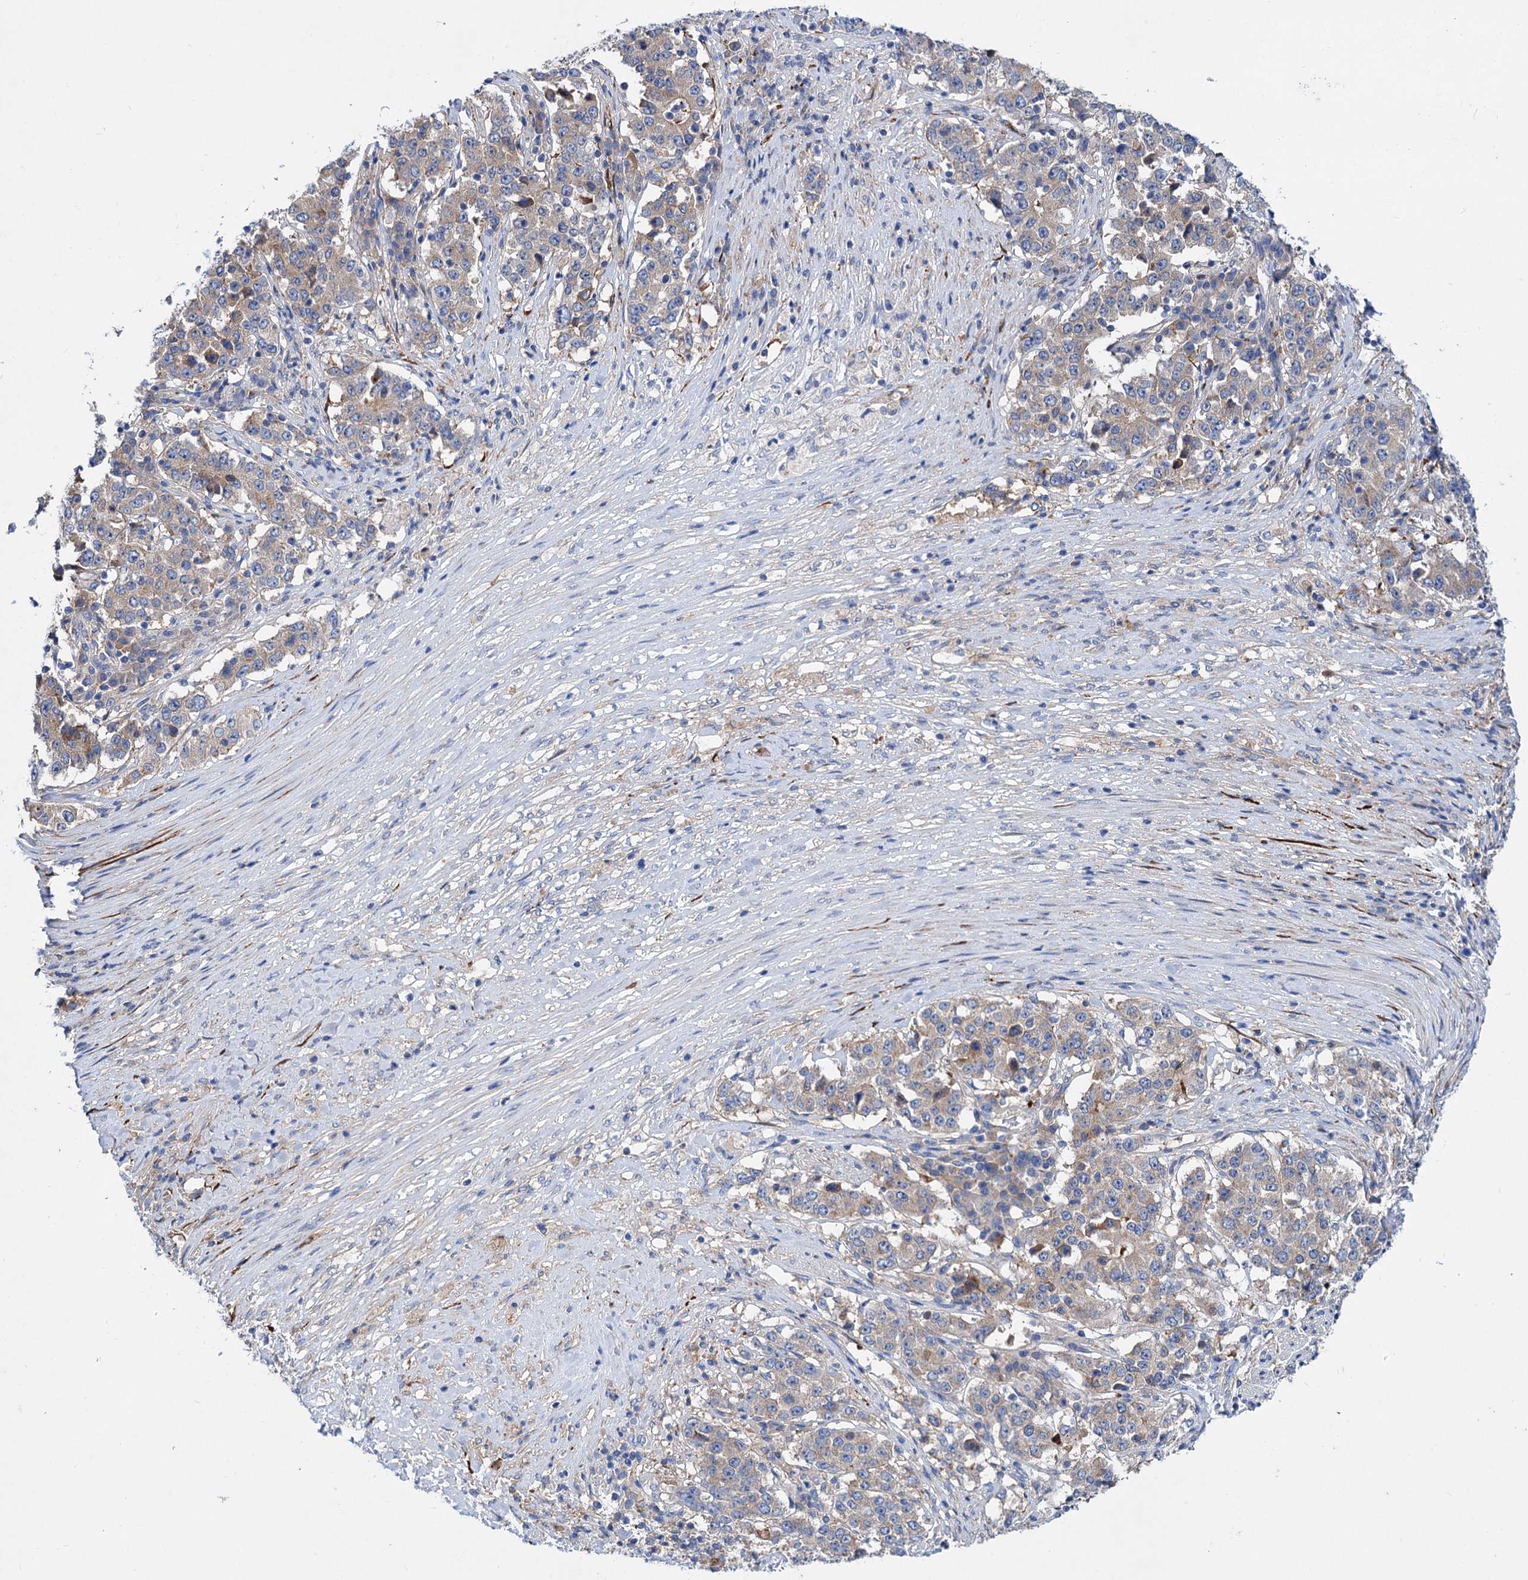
{"staining": {"intensity": "negative", "quantity": "none", "location": "none"}, "tissue": "stomach cancer", "cell_type": "Tumor cells", "image_type": "cancer", "snomed": [{"axis": "morphology", "description": "Adenocarcinoma, NOS"}, {"axis": "topography", "description": "Stomach"}], "caption": "Tumor cells are negative for protein expression in human stomach adenocarcinoma.", "gene": "TRIM55", "patient": {"sex": "male", "age": 59}}